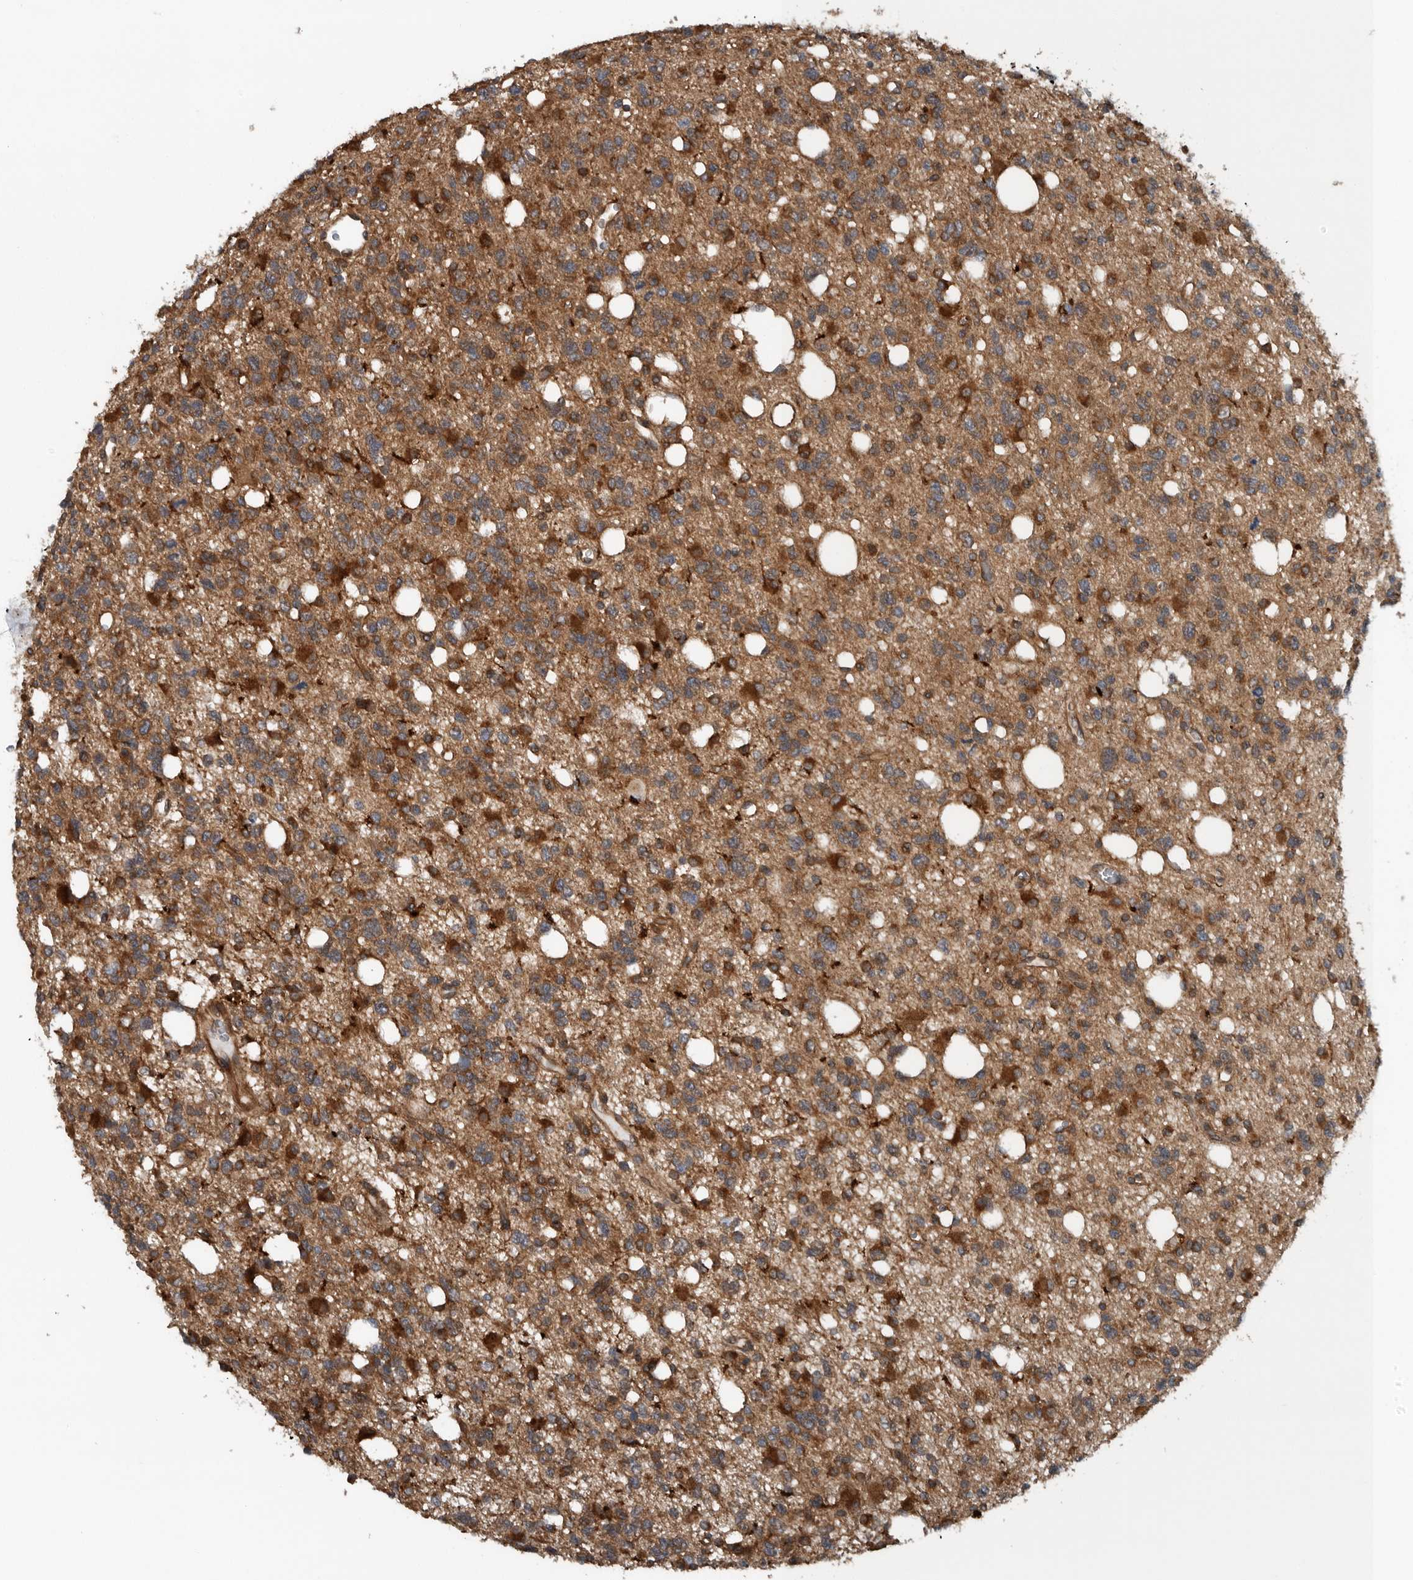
{"staining": {"intensity": "strong", "quantity": "25%-75%", "location": "cytoplasmic/membranous"}, "tissue": "glioma", "cell_type": "Tumor cells", "image_type": "cancer", "snomed": [{"axis": "morphology", "description": "Glioma, malignant, High grade"}, {"axis": "topography", "description": "Brain"}], "caption": "Immunohistochemical staining of human glioma shows high levels of strong cytoplasmic/membranous positivity in approximately 25%-75% of tumor cells.", "gene": "AMFR", "patient": {"sex": "female", "age": 62}}